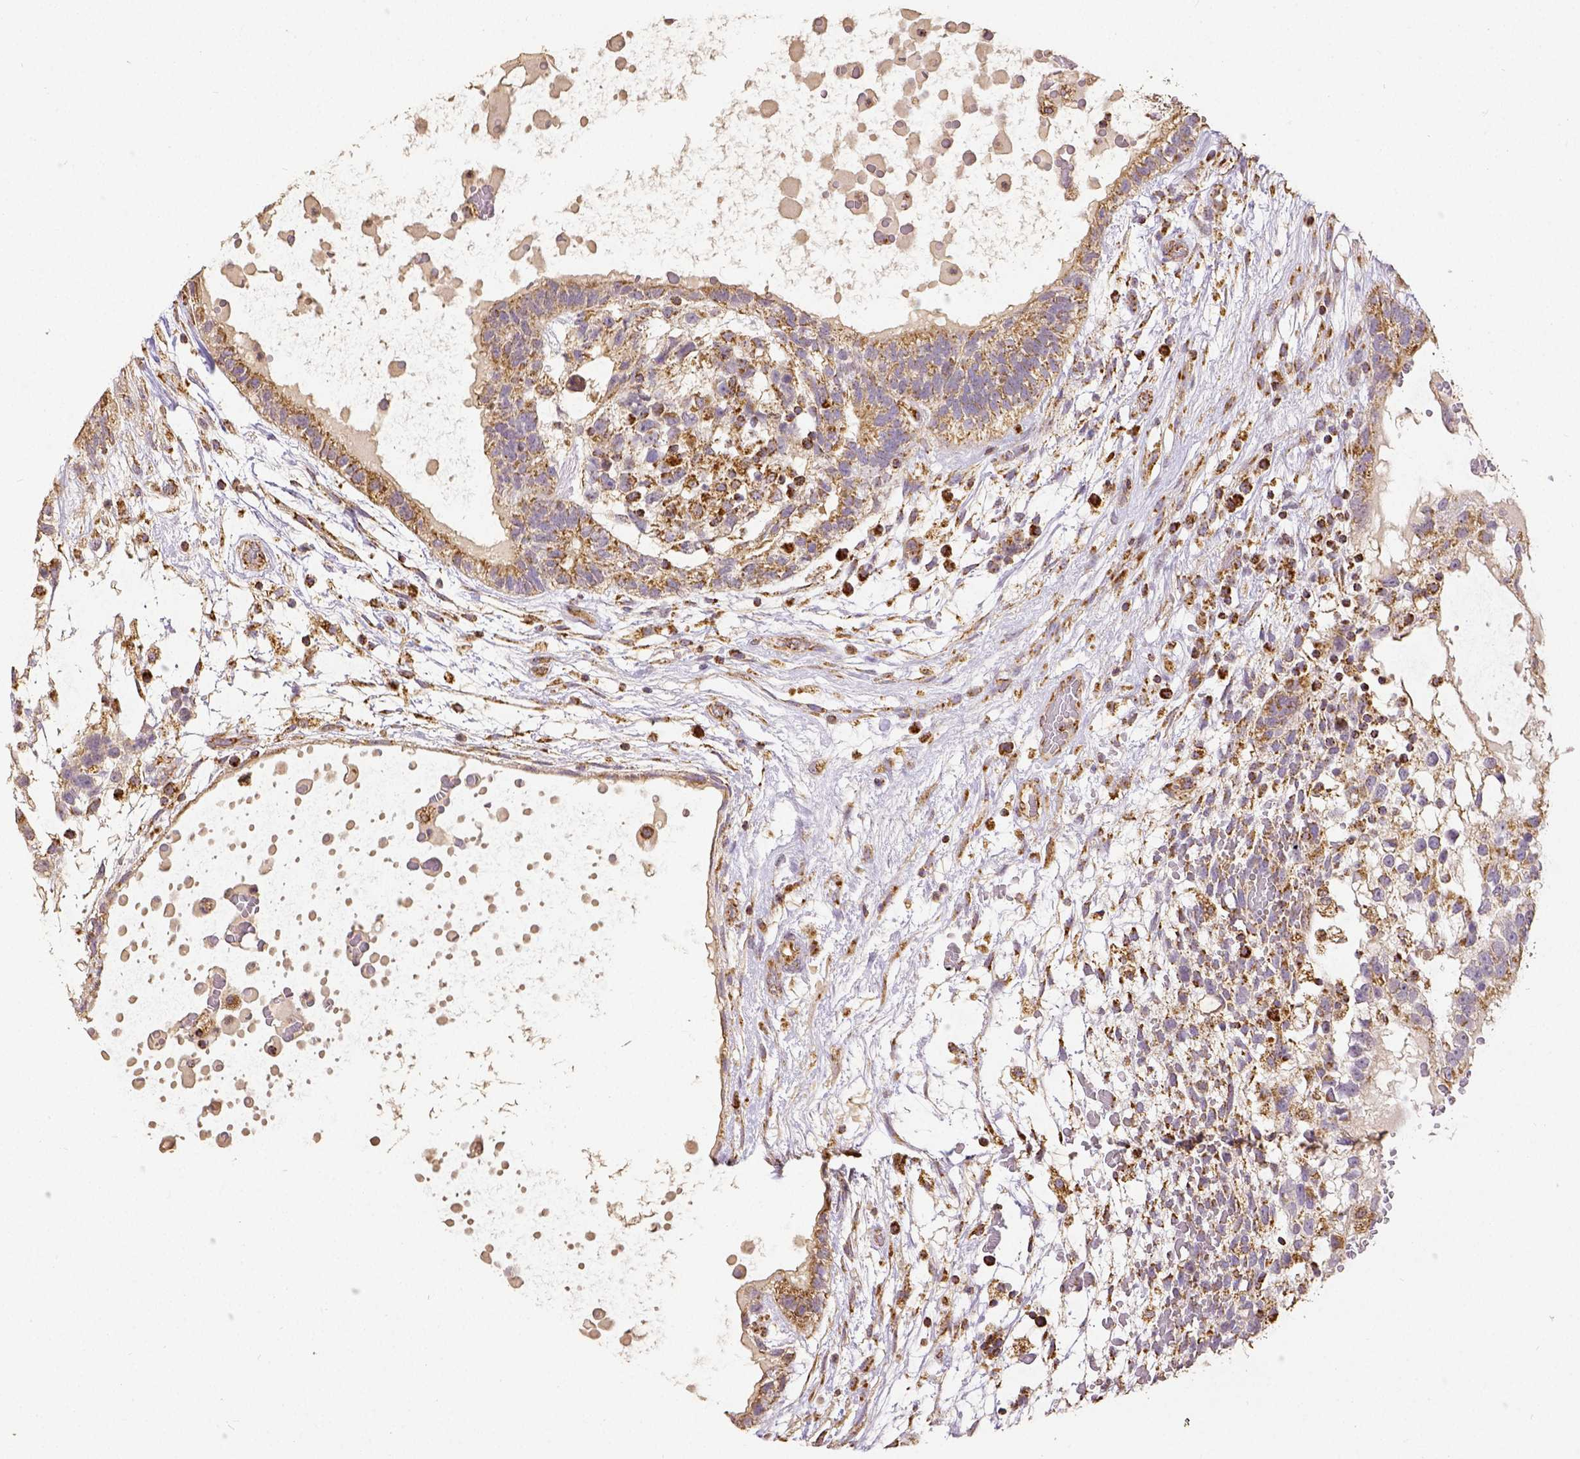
{"staining": {"intensity": "moderate", "quantity": ">75%", "location": "cytoplasmic/membranous"}, "tissue": "testis cancer", "cell_type": "Tumor cells", "image_type": "cancer", "snomed": [{"axis": "morphology", "description": "Normal tissue, NOS"}, {"axis": "morphology", "description": "Carcinoma, Embryonal, NOS"}, {"axis": "topography", "description": "Testis"}], "caption": "This image exhibits embryonal carcinoma (testis) stained with immunohistochemistry to label a protein in brown. The cytoplasmic/membranous of tumor cells show moderate positivity for the protein. Nuclei are counter-stained blue.", "gene": "SDHB", "patient": {"sex": "male", "age": 32}}